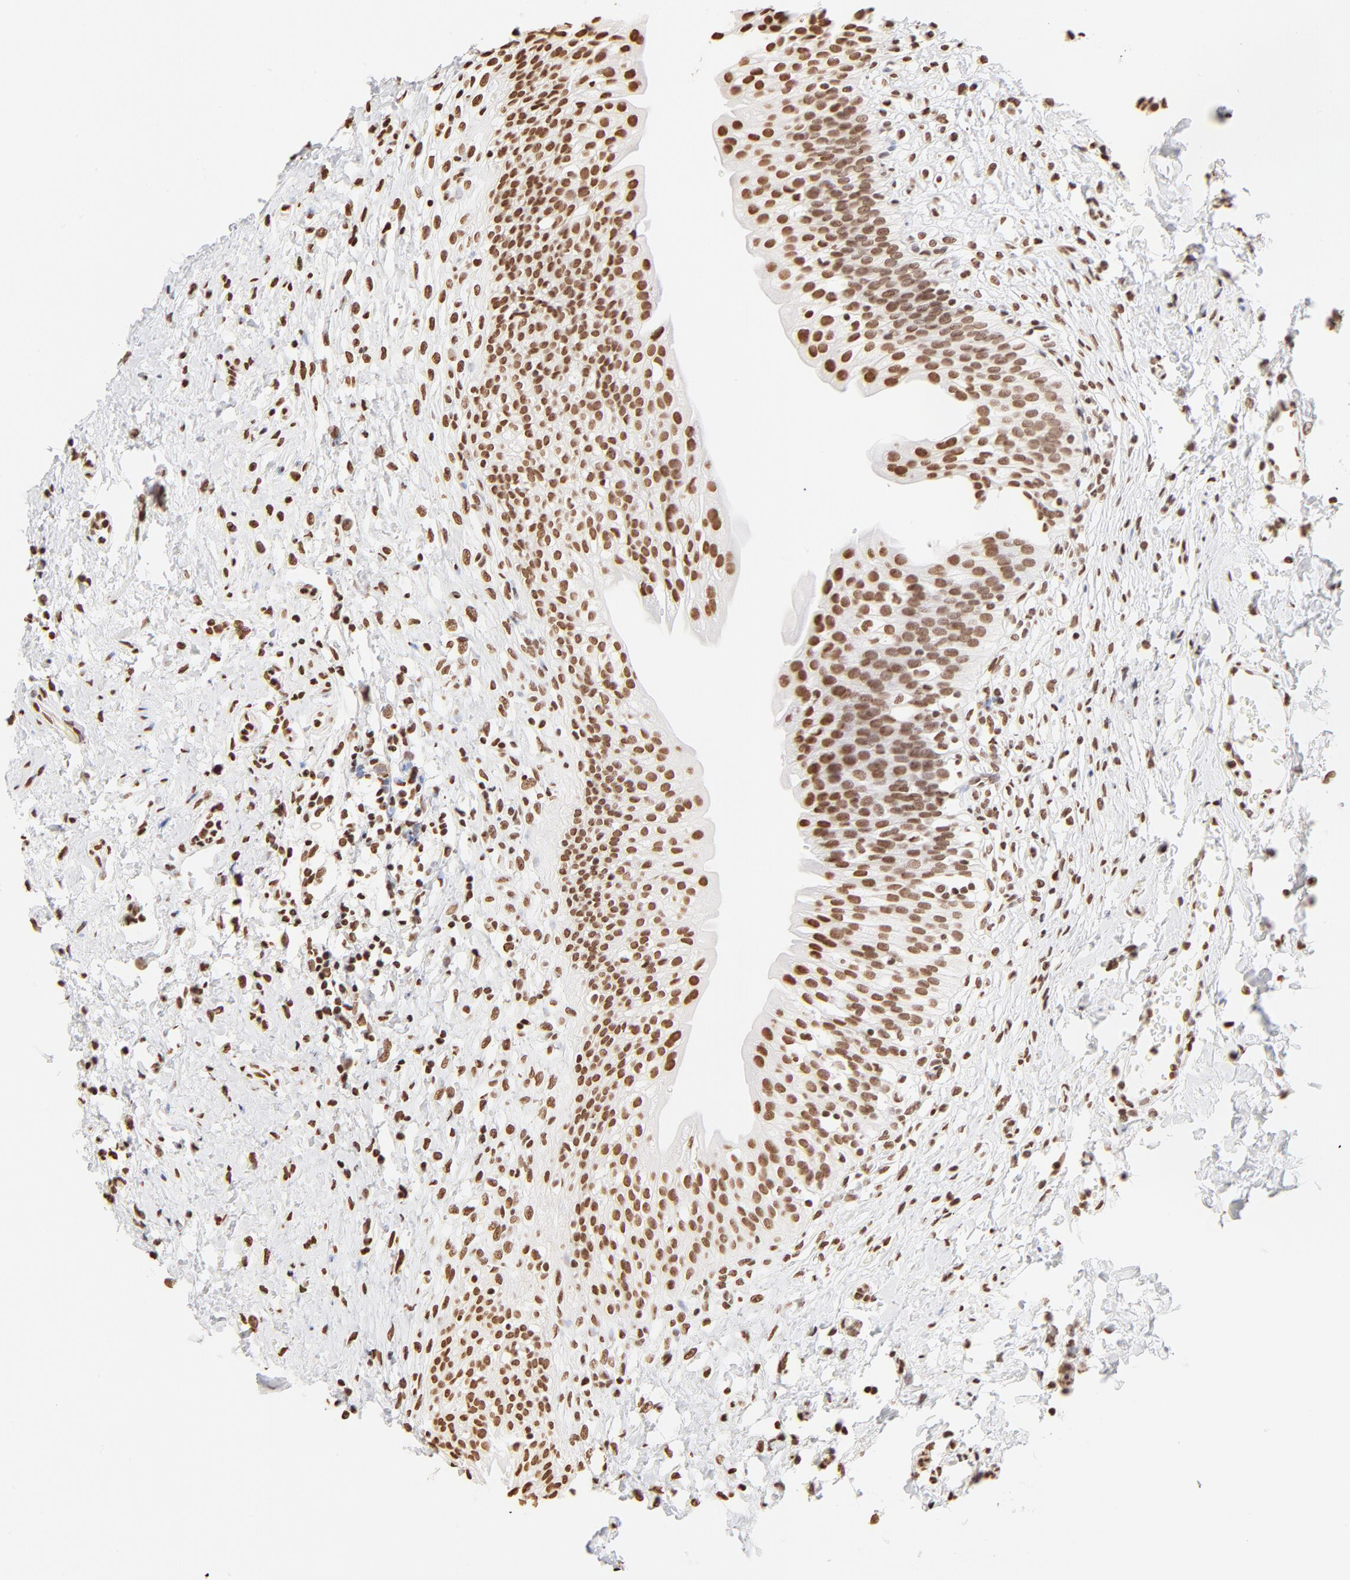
{"staining": {"intensity": "moderate", "quantity": ">75%", "location": "nuclear"}, "tissue": "urinary bladder", "cell_type": "Urothelial cells", "image_type": "normal", "snomed": [{"axis": "morphology", "description": "Normal tissue, NOS"}, {"axis": "topography", "description": "Urinary bladder"}], "caption": "Urinary bladder stained with immunohistochemistry shows moderate nuclear expression in about >75% of urothelial cells. (Stains: DAB (3,3'-diaminobenzidine) in brown, nuclei in blue, Microscopy: brightfield microscopy at high magnification).", "gene": "ZNF540", "patient": {"sex": "female", "age": 80}}